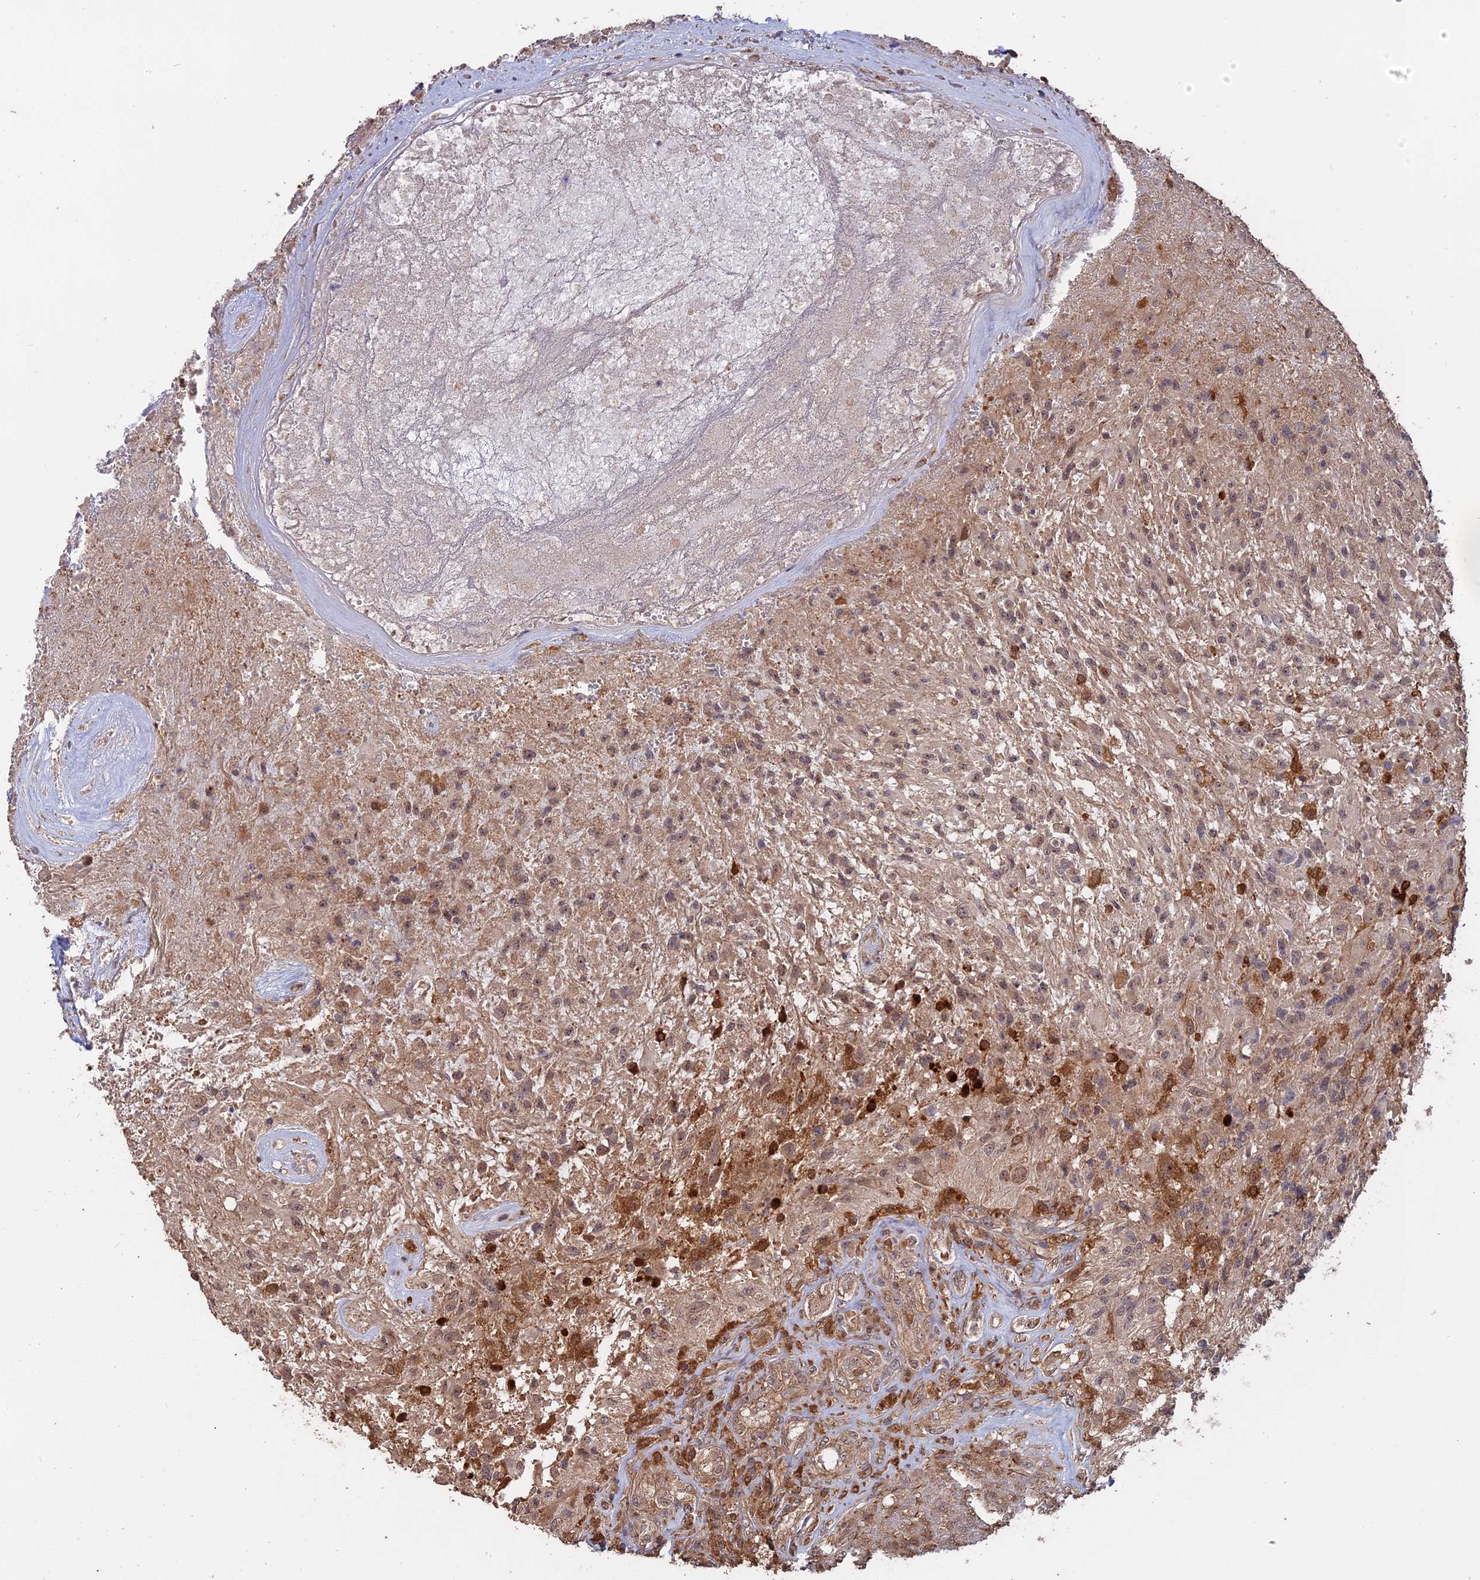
{"staining": {"intensity": "strong", "quantity": "<25%", "location": "cytoplasmic/membranous"}, "tissue": "glioma", "cell_type": "Tumor cells", "image_type": "cancer", "snomed": [{"axis": "morphology", "description": "Glioma, malignant, High grade"}, {"axis": "topography", "description": "Brain"}], "caption": "Malignant glioma (high-grade) was stained to show a protein in brown. There is medium levels of strong cytoplasmic/membranous positivity in approximately <25% of tumor cells.", "gene": "SAC3D1", "patient": {"sex": "male", "age": 56}}